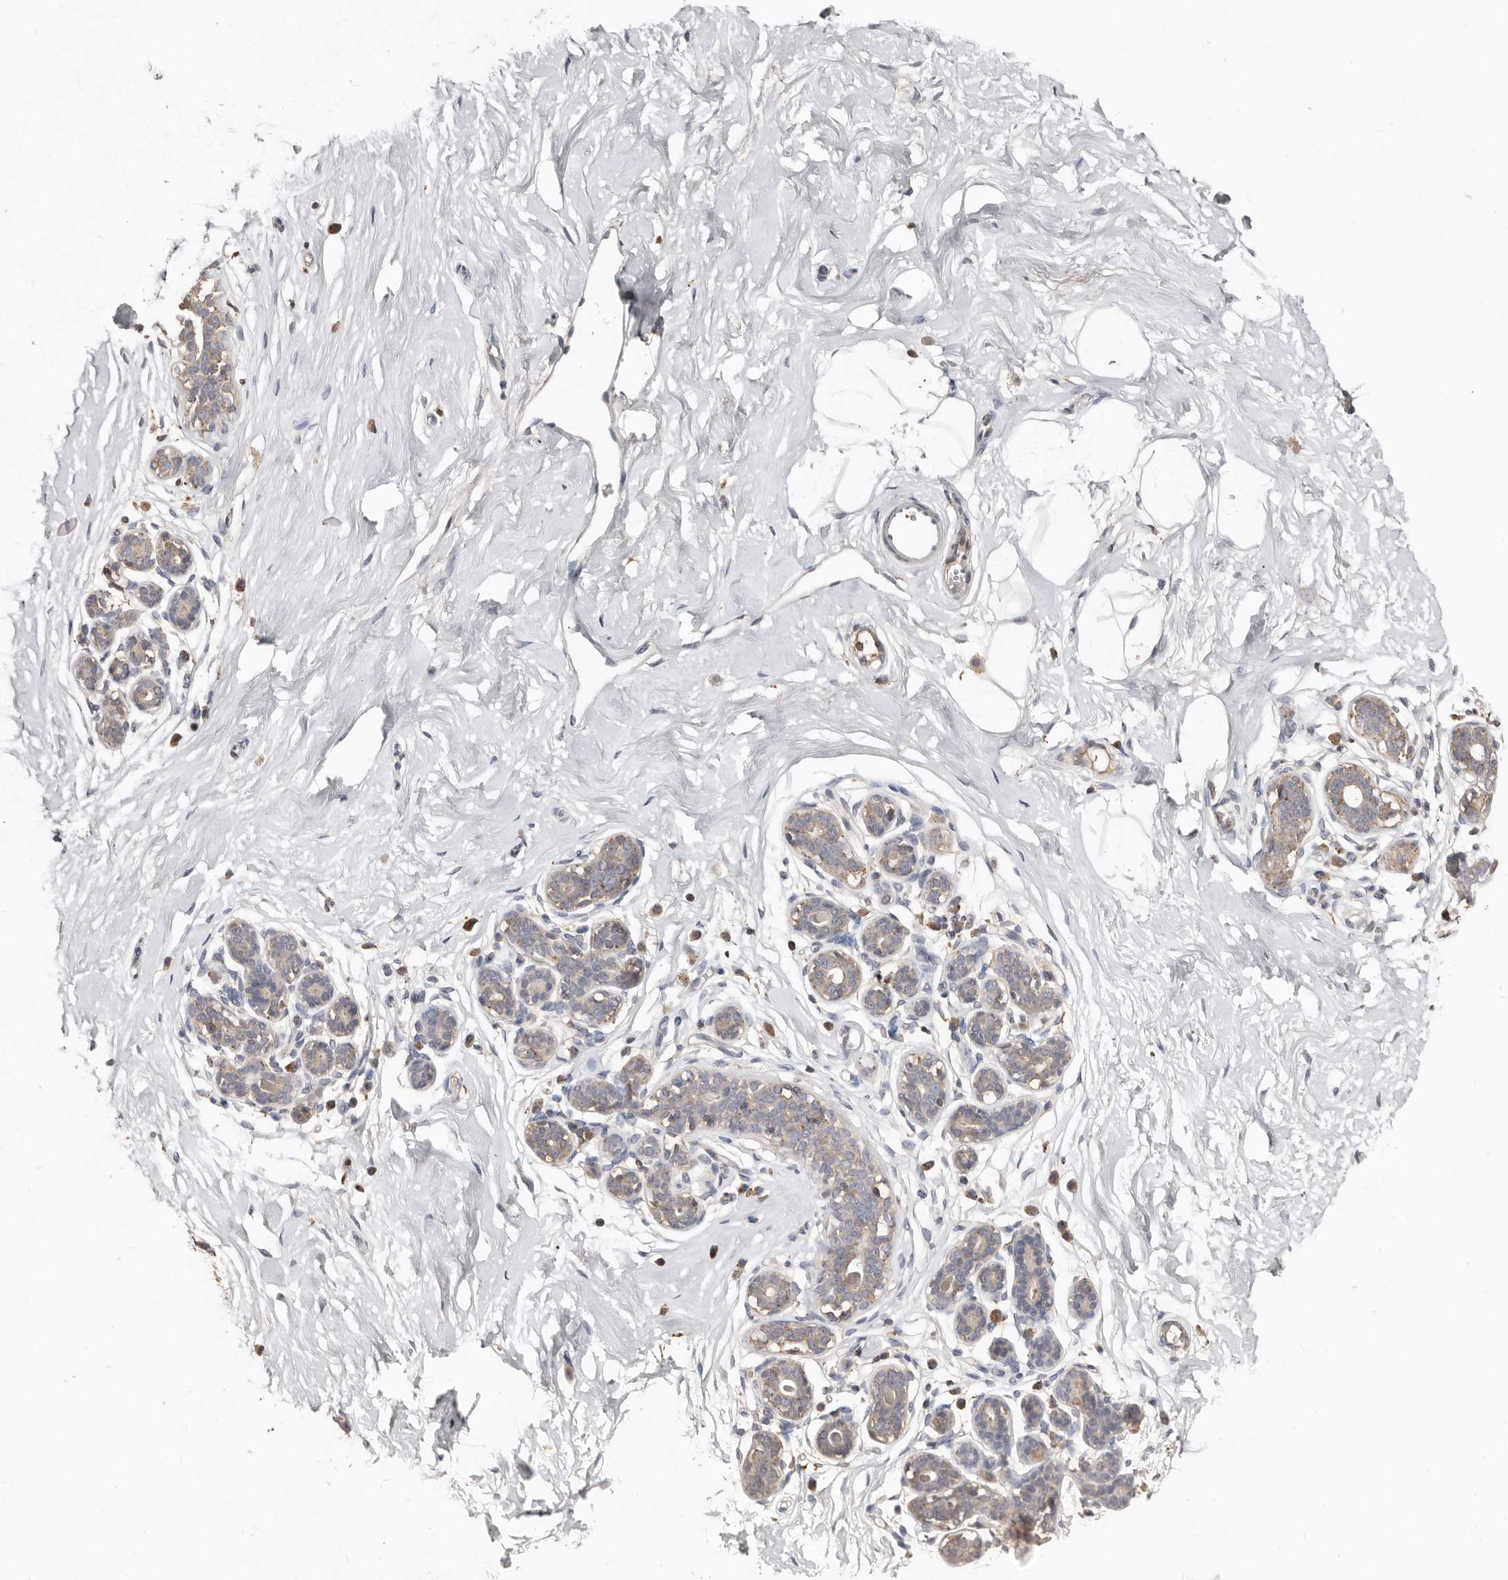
{"staining": {"intensity": "negative", "quantity": "none", "location": "none"}, "tissue": "breast", "cell_type": "Adipocytes", "image_type": "normal", "snomed": [{"axis": "morphology", "description": "Normal tissue, NOS"}, {"axis": "morphology", "description": "Adenoma, NOS"}, {"axis": "topography", "description": "Breast"}], "caption": "IHC image of unremarkable breast: breast stained with DAB (3,3'-diaminobenzidine) displays no significant protein expression in adipocytes.", "gene": "SLC39A2", "patient": {"sex": "female", "age": 23}}